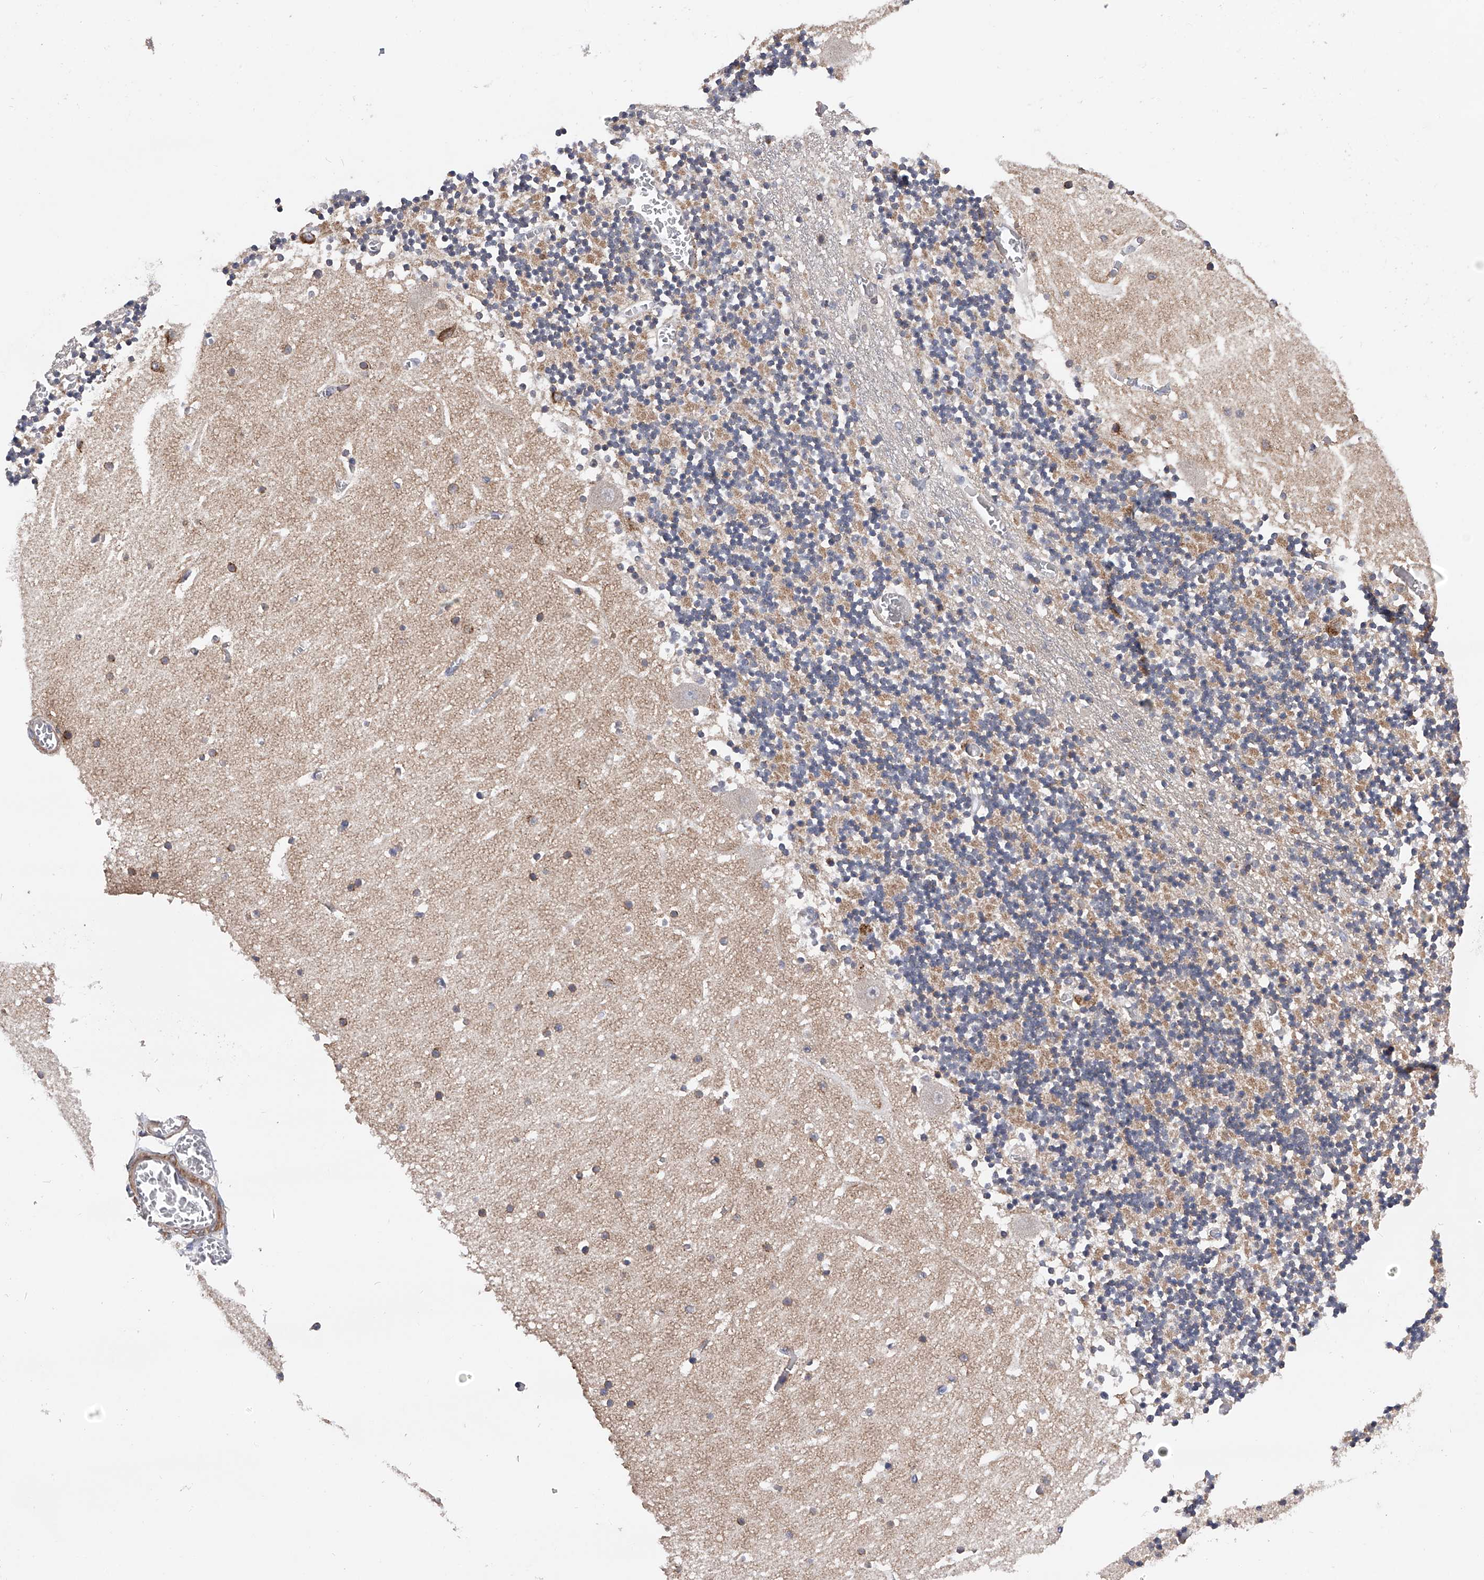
{"staining": {"intensity": "weak", "quantity": "<25%", "location": "cytoplasmic/membranous"}, "tissue": "cerebellum", "cell_type": "Cells in granular layer", "image_type": "normal", "snomed": [{"axis": "morphology", "description": "Normal tissue, NOS"}, {"axis": "topography", "description": "Cerebellum"}], "caption": "There is no significant positivity in cells in granular layer of cerebellum.", "gene": "SPOCK1", "patient": {"sex": "female", "age": 28}}